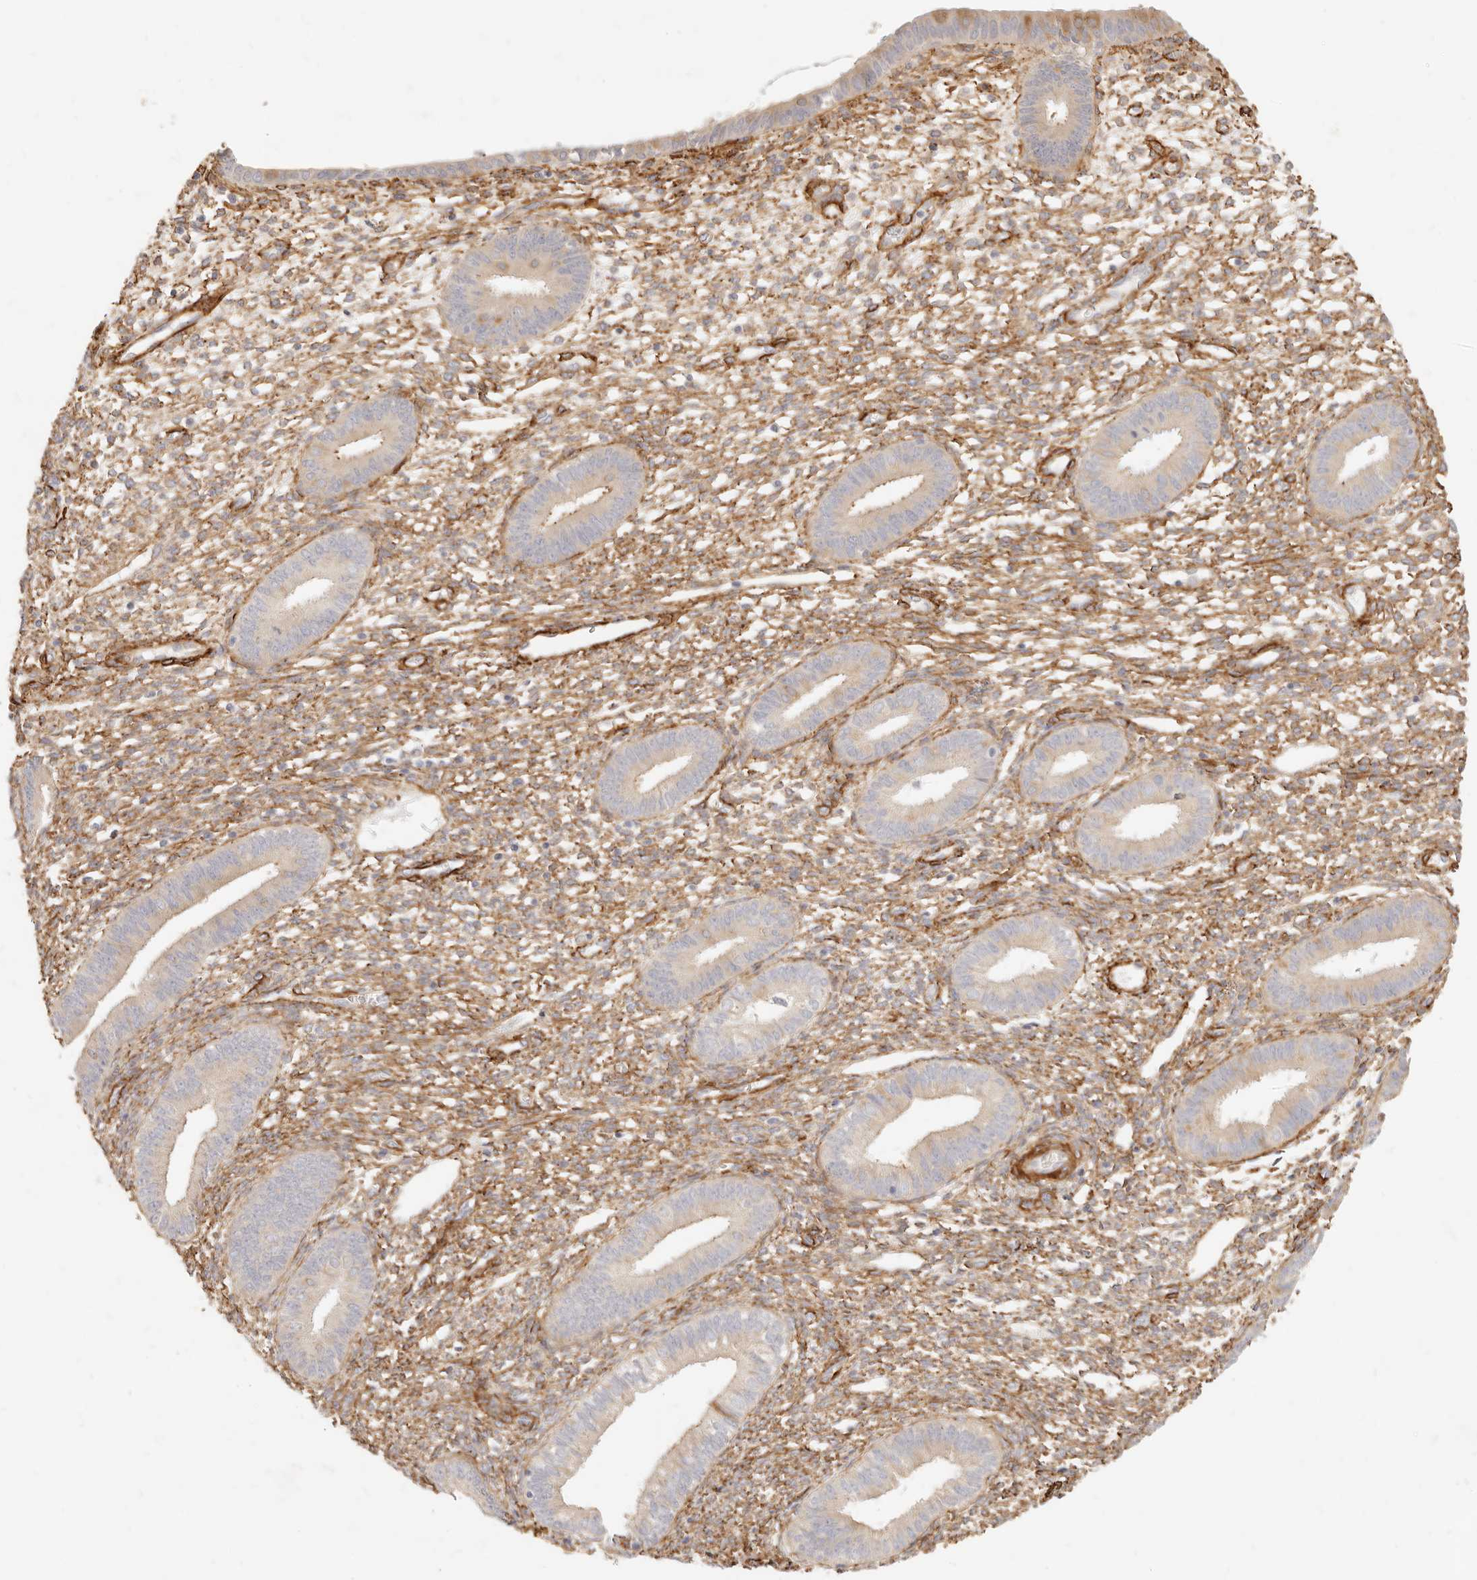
{"staining": {"intensity": "moderate", "quantity": "25%-75%", "location": "cytoplasmic/membranous"}, "tissue": "endometrium", "cell_type": "Cells in endometrial stroma", "image_type": "normal", "snomed": [{"axis": "morphology", "description": "Normal tissue, NOS"}, {"axis": "topography", "description": "Endometrium"}], "caption": "IHC (DAB (3,3'-diaminobenzidine)) staining of unremarkable human endometrium displays moderate cytoplasmic/membranous protein expression in approximately 25%-75% of cells in endometrial stroma. The staining was performed using DAB, with brown indicating positive protein expression. Nuclei are stained blue with hematoxylin.", "gene": "TMTC2", "patient": {"sex": "female", "age": 46}}